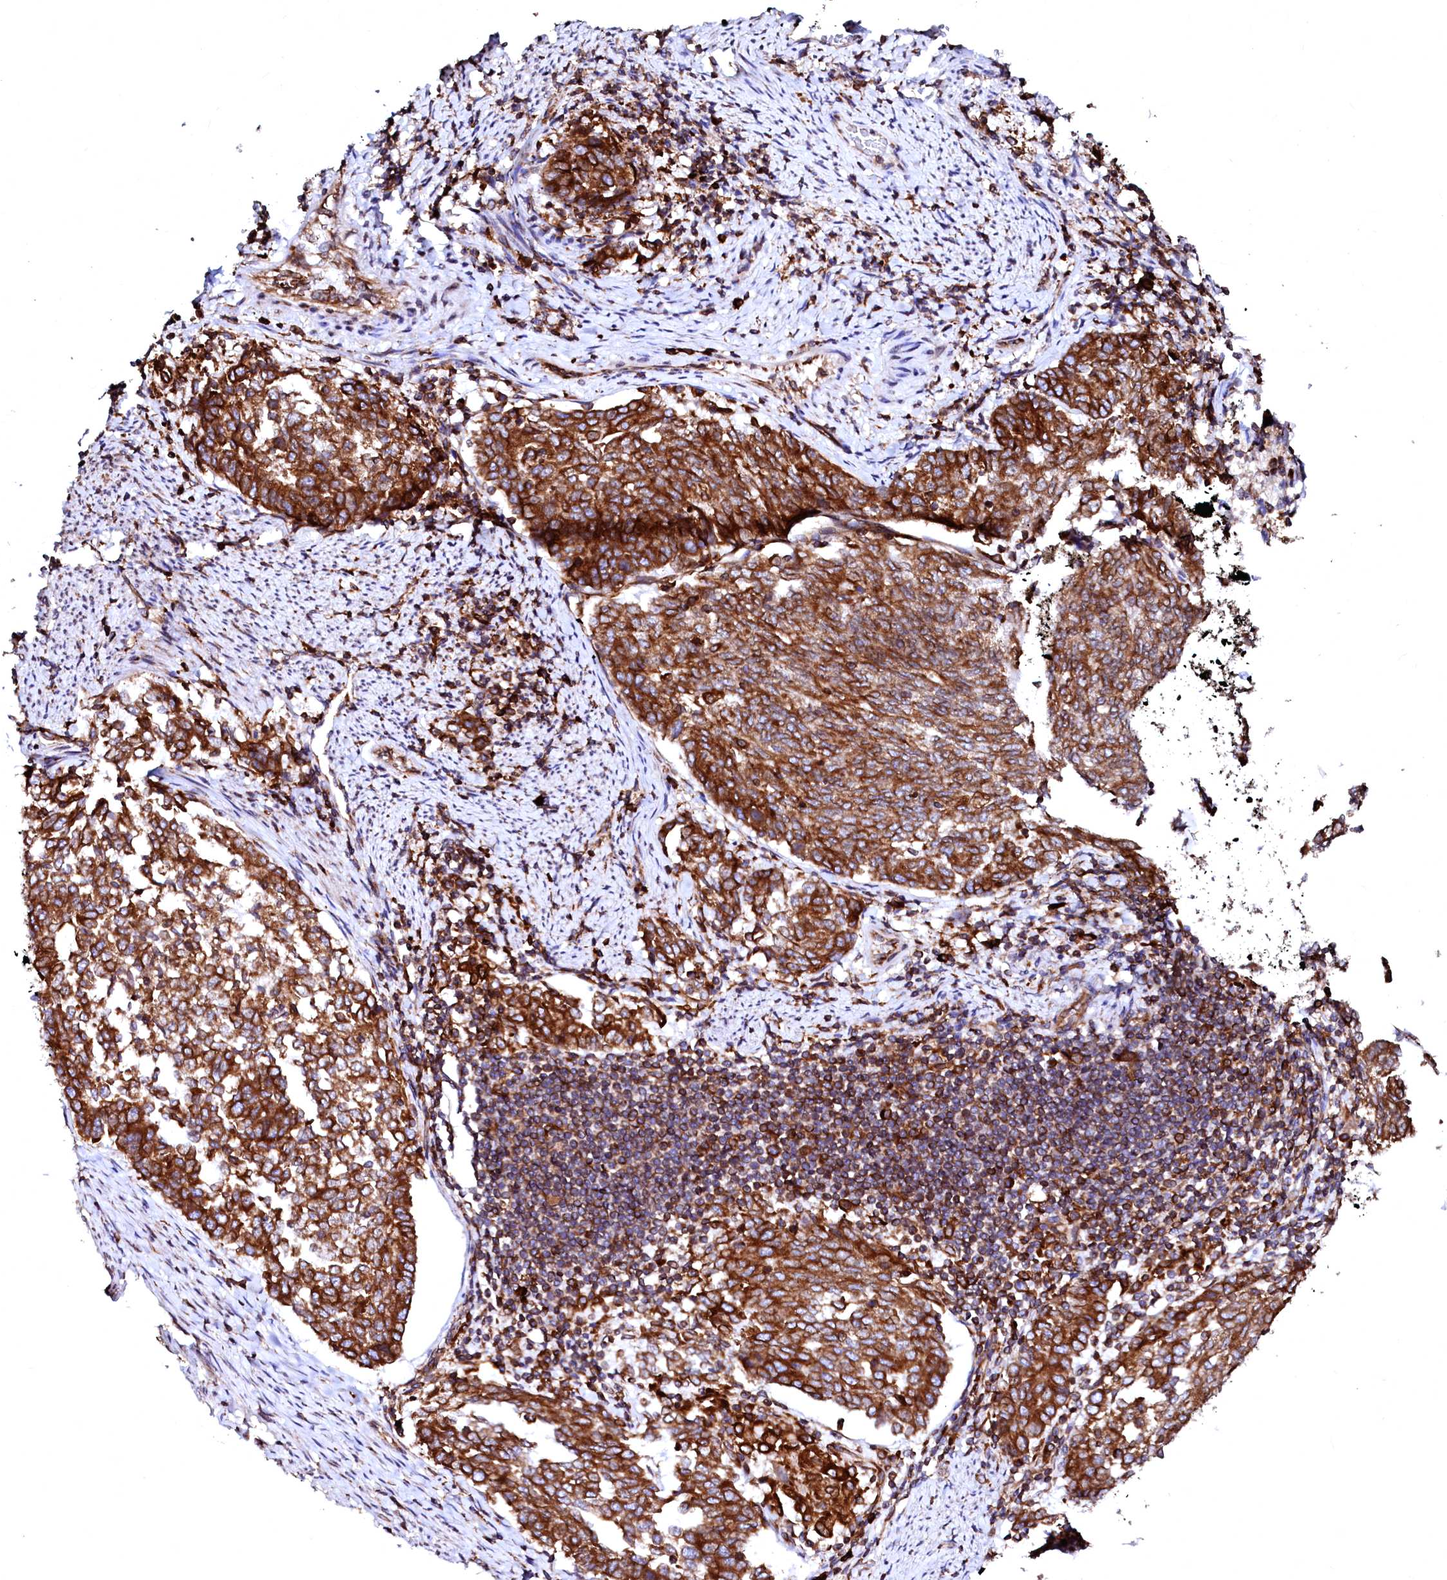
{"staining": {"intensity": "strong", "quantity": ">75%", "location": "cytoplasmic/membranous"}, "tissue": "endometrial cancer", "cell_type": "Tumor cells", "image_type": "cancer", "snomed": [{"axis": "morphology", "description": "Adenocarcinoma, NOS"}, {"axis": "topography", "description": "Endometrium"}], "caption": "Protein staining displays strong cytoplasmic/membranous staining in approximately >75% of tumor cells in endometrial cancer (adenocarcinoma).", "gene": "DERL1", "patient": {"sex": "female", "age": 80}}